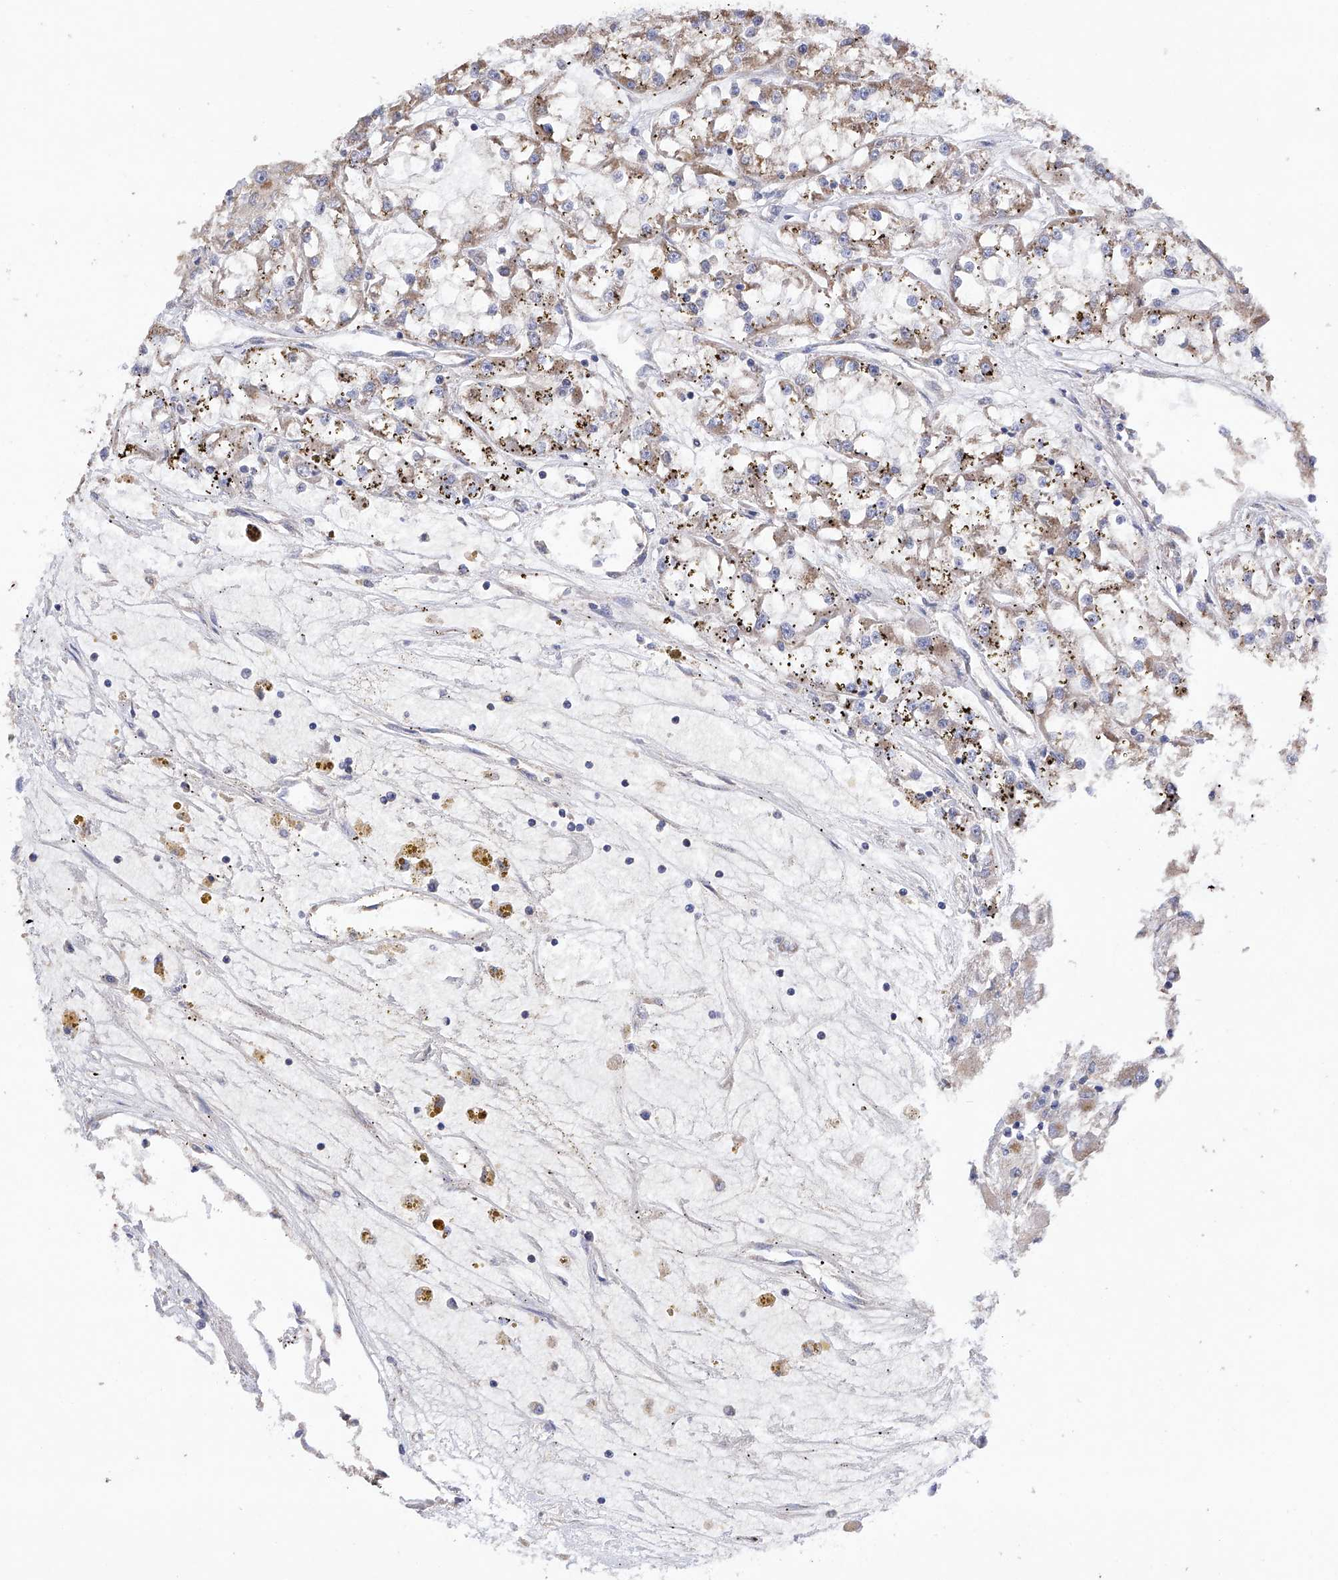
{"staining": {"intensity": "weak", "quantity": ">75%", "location": "cytoplasmic/membranous"}, "tissue": "renal cancer", "cell_type": "Tumor cells", "image_type": "cancer", "snomed": [{"axis": "morphology", "description": "Adenocarcinoma, NOS"}, {"axis": "topography", "description": "Kidney"}], "caption": "An immunohistochemistry micrograph of tumor tissue is shown. Protein staining in brown shows weak cytoplasmic/membranous positivity in adenocarcinoma (renal) within tumor cells.", "gene": "EFCAB2", "patient": {"sex": "female", "age": 52}}